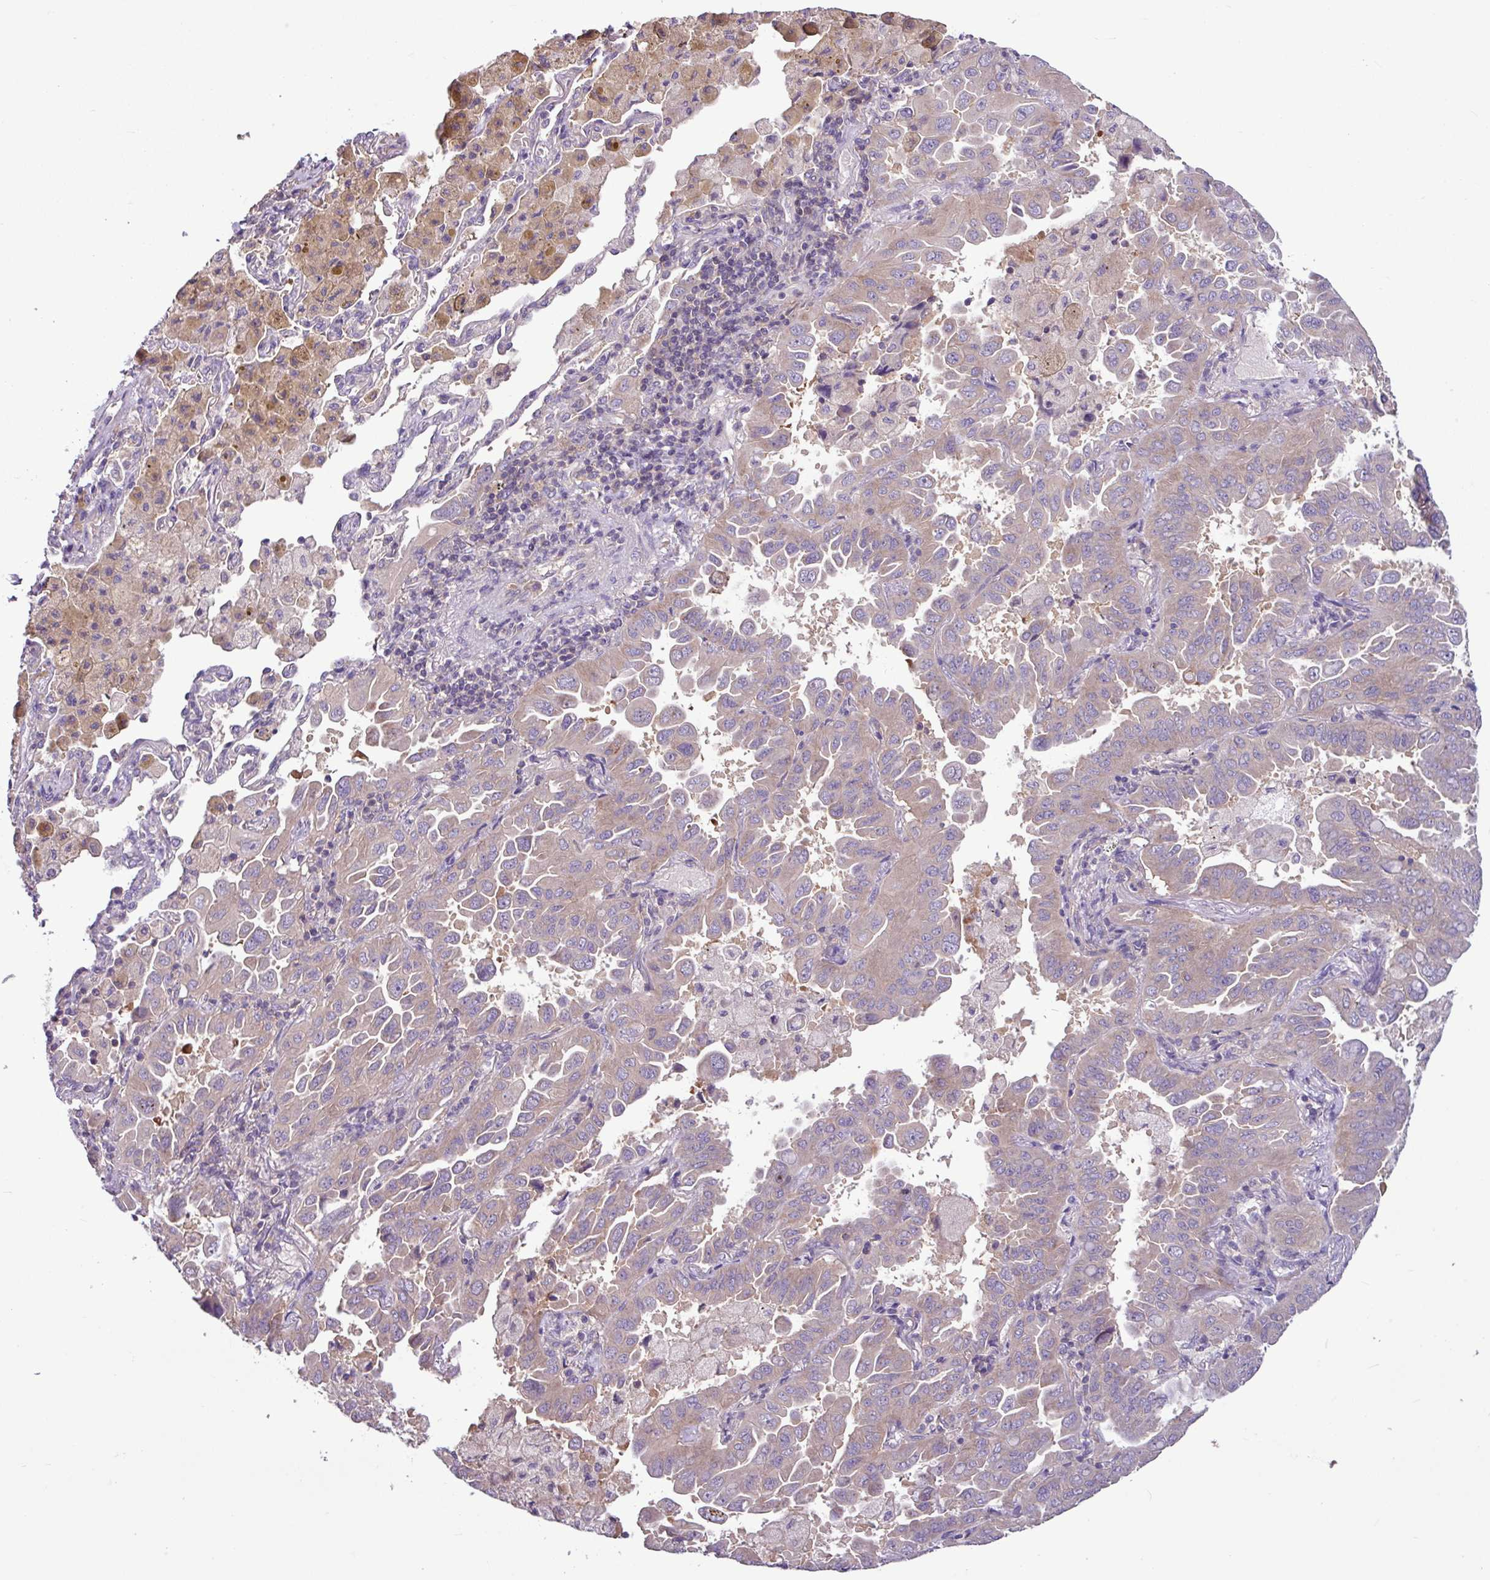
{"staining": {"intensity": "weak", "quantity": ">75%", "location": "cytoplasmic/membranous"}, "tissue": "lung cancer", "cell_type": "Tumor cells", "image_type": "cancer", "snomed": [{"axis": "morphology", "description": "Adenocarcinoma, NOS"}, {"axis": "topography", "description": "Lung"}], "caption": "Tumor cells show low levels of weak cytoplasmic/membranous staining in about >75% of cells in adenocarcinoma (lung). The staining was performed using DAB (3,3'-diaminobenzidine) to visualize the protein expression in brown, while the nuclei were stained in blue with hematoxylin (Magnification: 20x).", "gene": "MROH2A", "patient": {"sex": "male", "age": 64}}